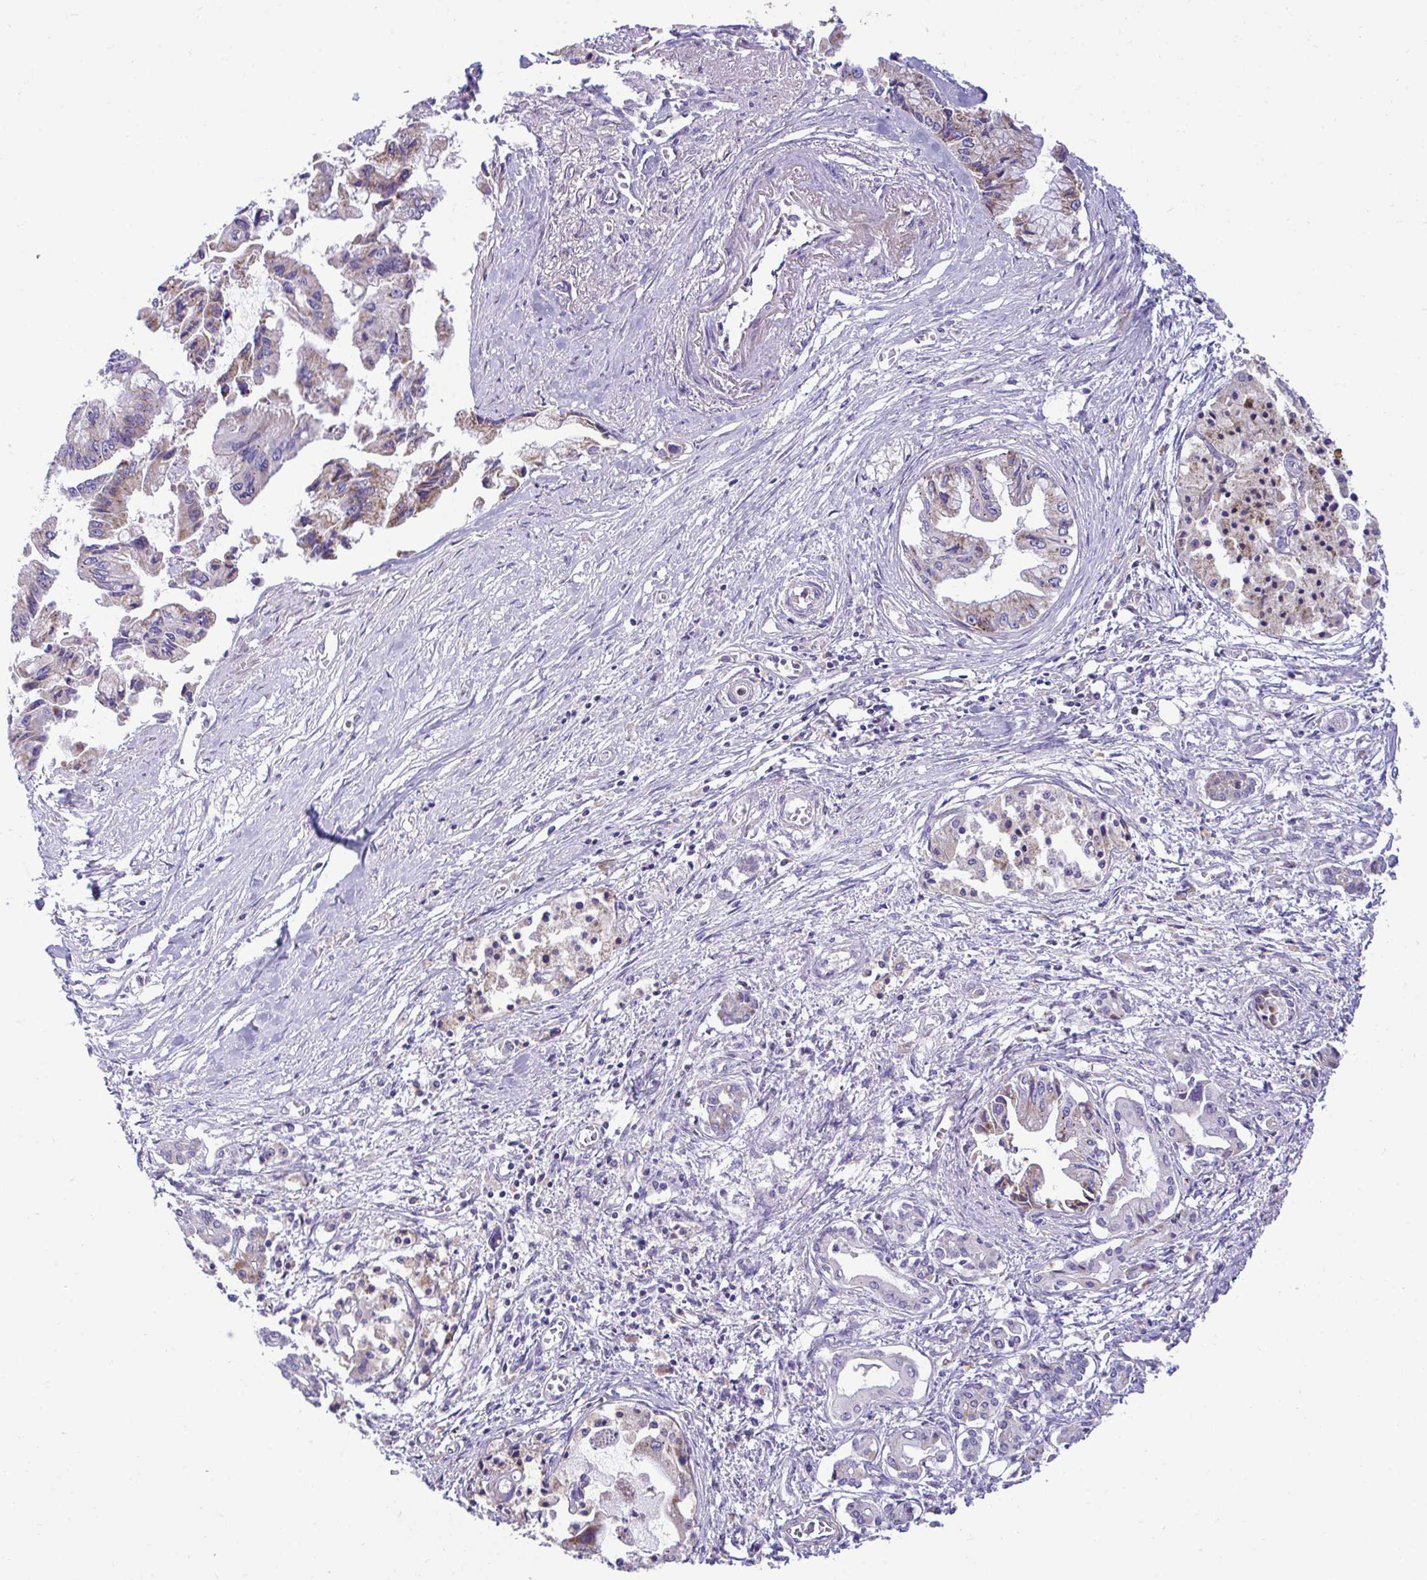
{"staining": {"intensity": "moderate", "quantity": "<25%", "location": "cytoplasmic/membranous"}, "tissue": "pancreatic cancer", "cell_type": "Tumor cells", "image_type": "cancer", "snomed": [{"axis": "morphology", "description": "Adenocarcinoma, NOS"}, {"axis": "topography", "description": "Pancreas"}], "caption": "A photomicrograph of human pancreatic cancer (adenocarcinoma) stained for a protein displays moderate cytoplasmic/membranous brown staining in tumor cells. (IHC, brightfield microscopy, high magnification).", "gene": "MRPS16", "patient": {"sex": "male", "age": 84}}